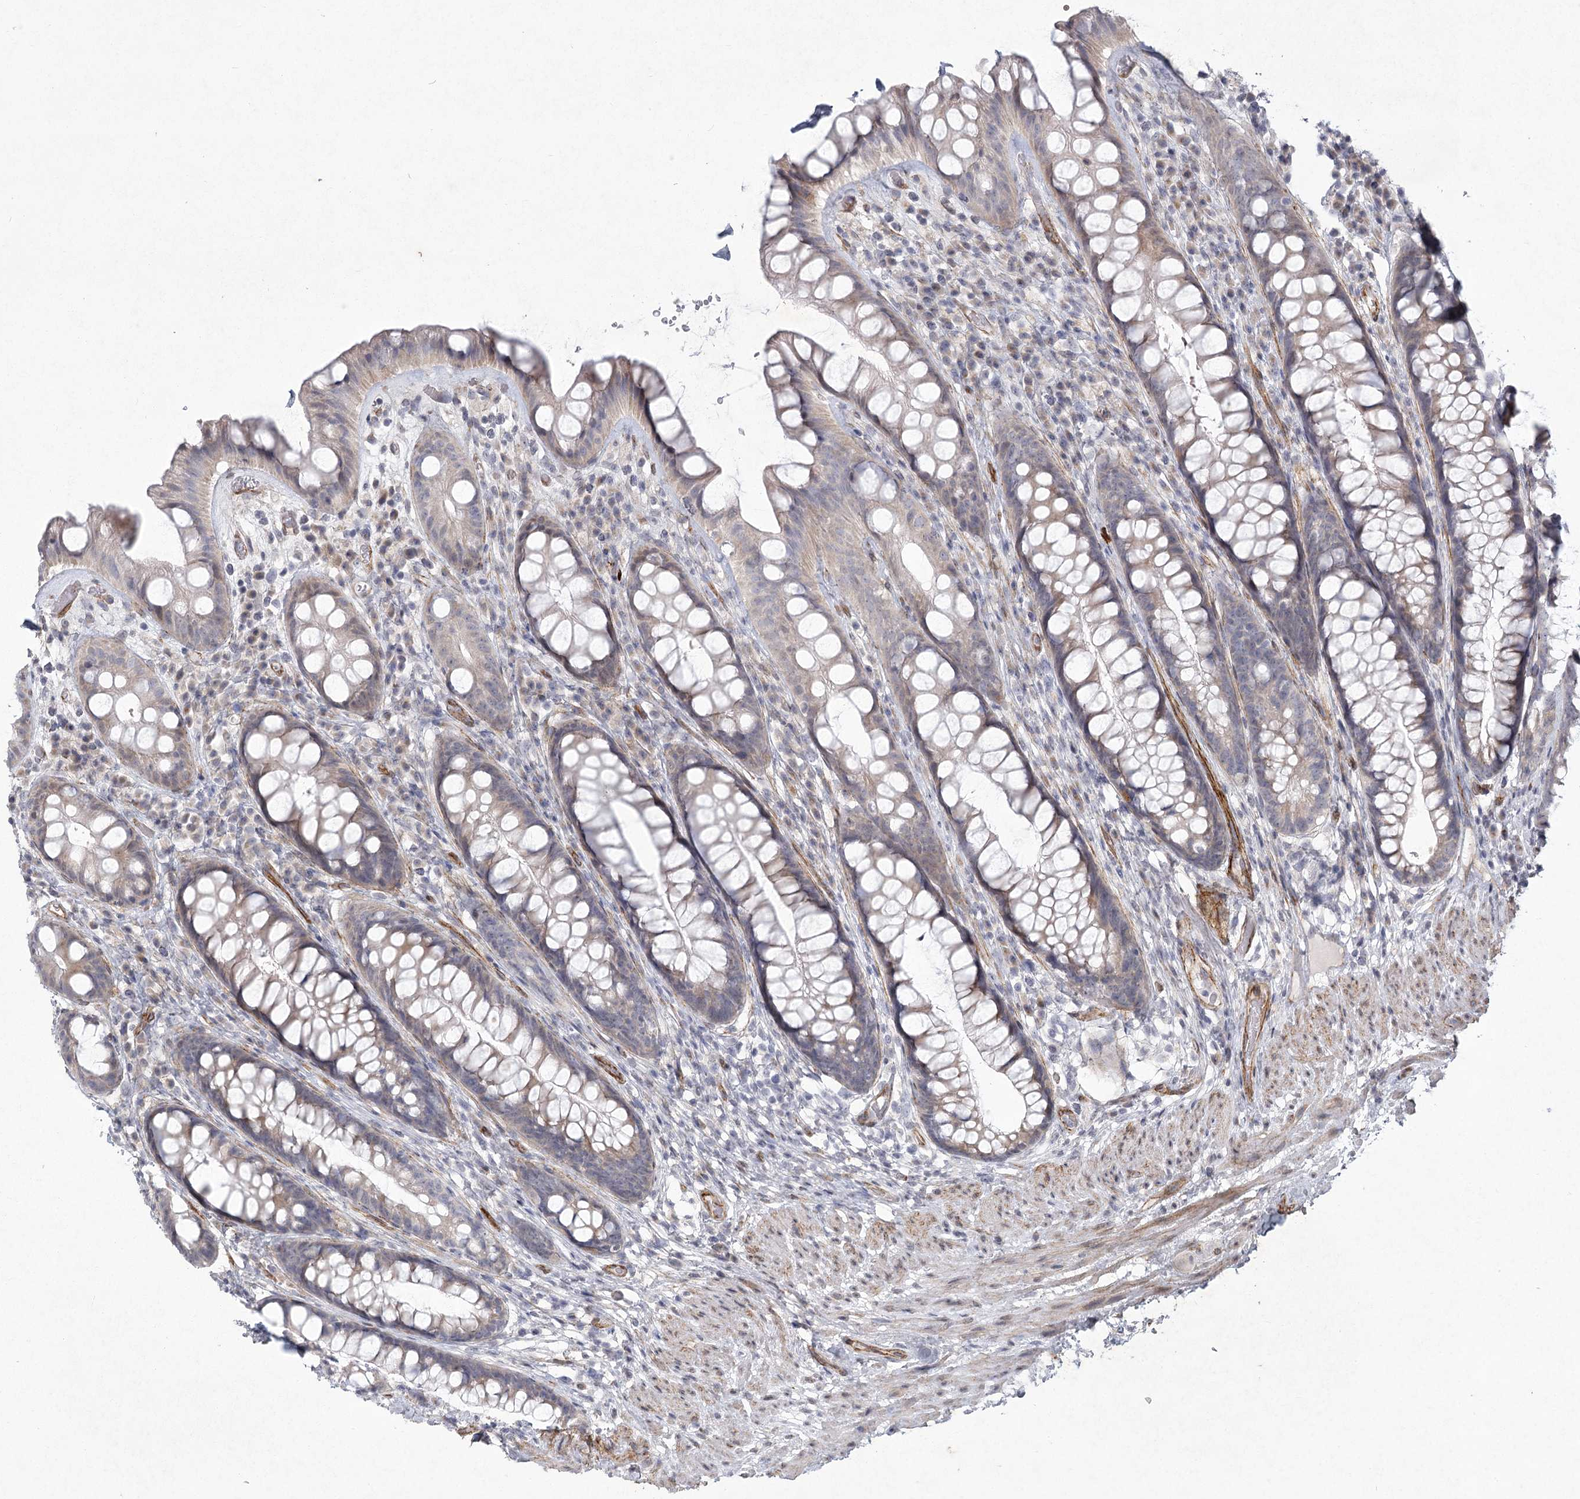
{"staining": {"intensity": "weak", "quantity": "25%-75%", "location": "cytoplasmic/membranous"}, "tissue": "rectum", "cell_type": "Glandular cells", "image_type": "normal", "snomed": [{"axis": "morphology", "description": "Normal tissue, NOS"}, {"axis": "topography", "description": "Rectum"}], "caption": "Benign rectum demonstrates weak cytoplasmic/membranous expression in approximately 25%-75% of glandular cells, visualized by immunohistochemistry. (Stains: DAB (3,3'-diaminobenzidine) in brown, nuclei in blue, Microscopy: brightfield microscopy at high magnification).", "gene": "MEPE", "patient": {"sex": "male", "age": 74}}